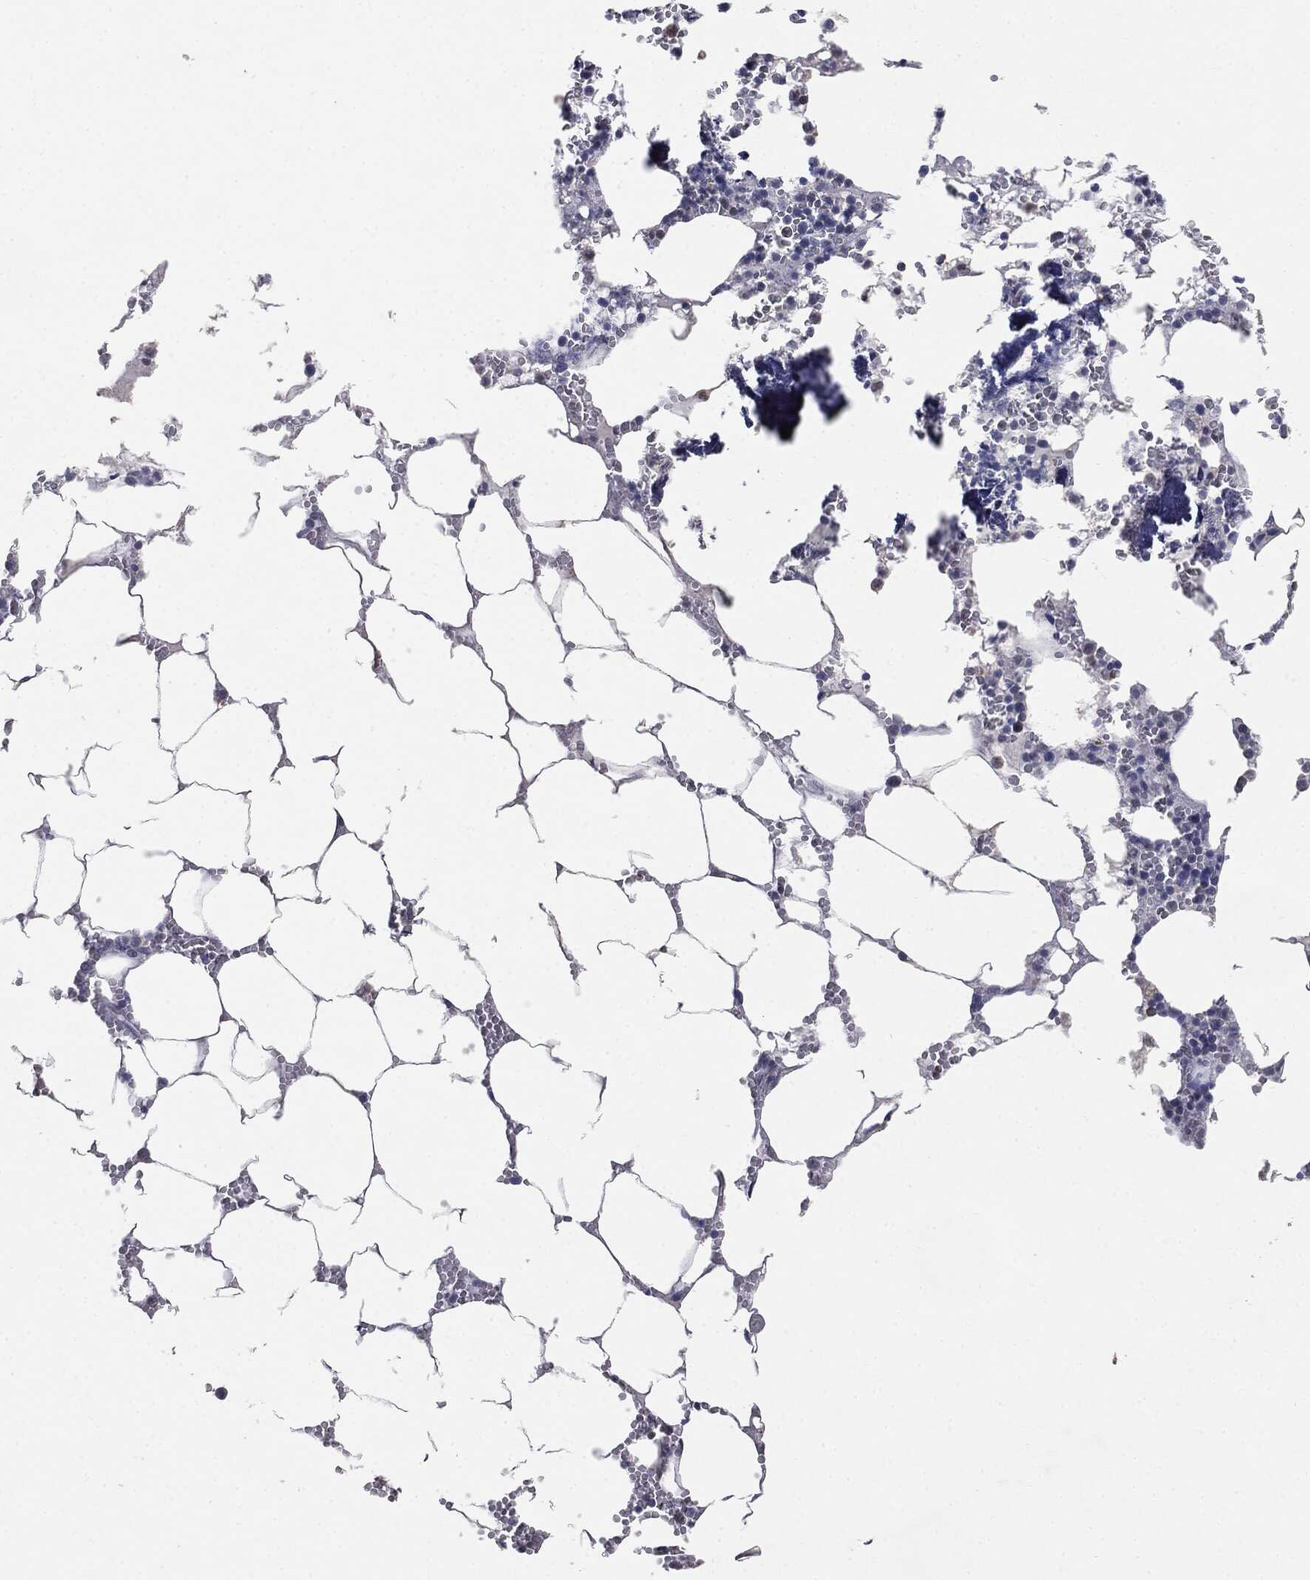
{"staining": {"intensity": "negative", "quantity": "none", "location": "none"}, "tissue": "bone marrow", "cell_type": "Hematopoietic cells", "image_type": "normal", "snomed": [{"axis": "morphology", "description": "Normal tissue, NOS"}, {"axis": "topography", "description": "Bone marrow"}], "caption": "IHC photomicrograph of benign human bone marrow stained for a protein (brown), which reveals no expression in hematopoietic cells. Nuclei are stained in blue.", "gene": "SLC2A2", "patient": {"sex": "female", "age": 64}}